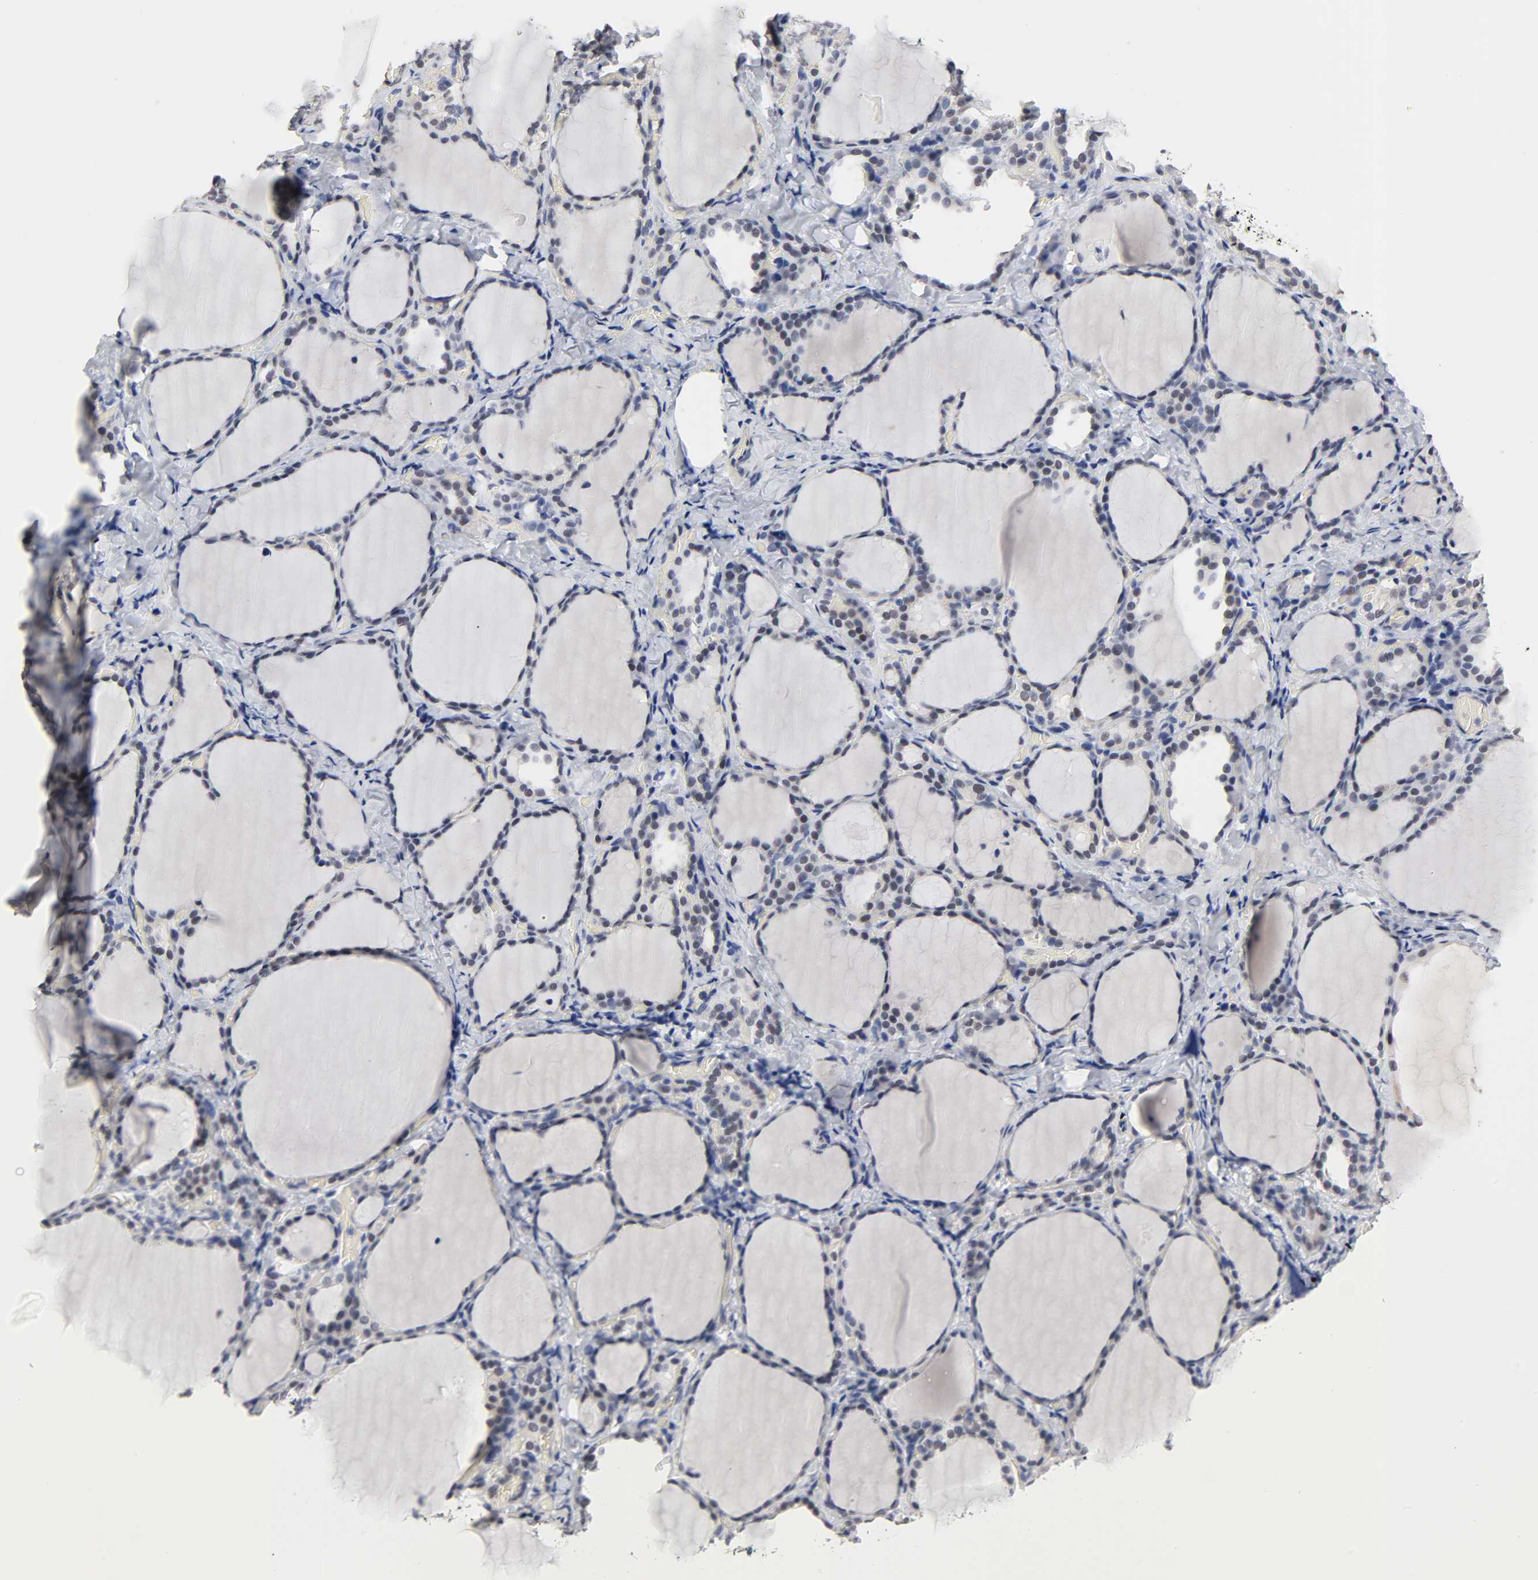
{"staining": {"intensity": "negative", "quantity": "none", "location": "none"}, "tissue": "thyroid gland", "cell_type": "Glandular cells", "image_type": "normal", "snomed": [{"axis": "morphology", "description": "Normal tissue, NOS"}, {"axis": "morphology", "description": "Papillary adenocarcinoma, NOS"}, {"axis": "topography", "description": "Thyroid gland"}], "caption": "DAB immunohistochemical staining of benign thyroid gland demonstrates no significant staining in glandular cells. (DAB IHC visualized using brightfield microscopy, high magnification).", "gene": "GRHL2", "patient": {"sex": "female", "age": 30}}